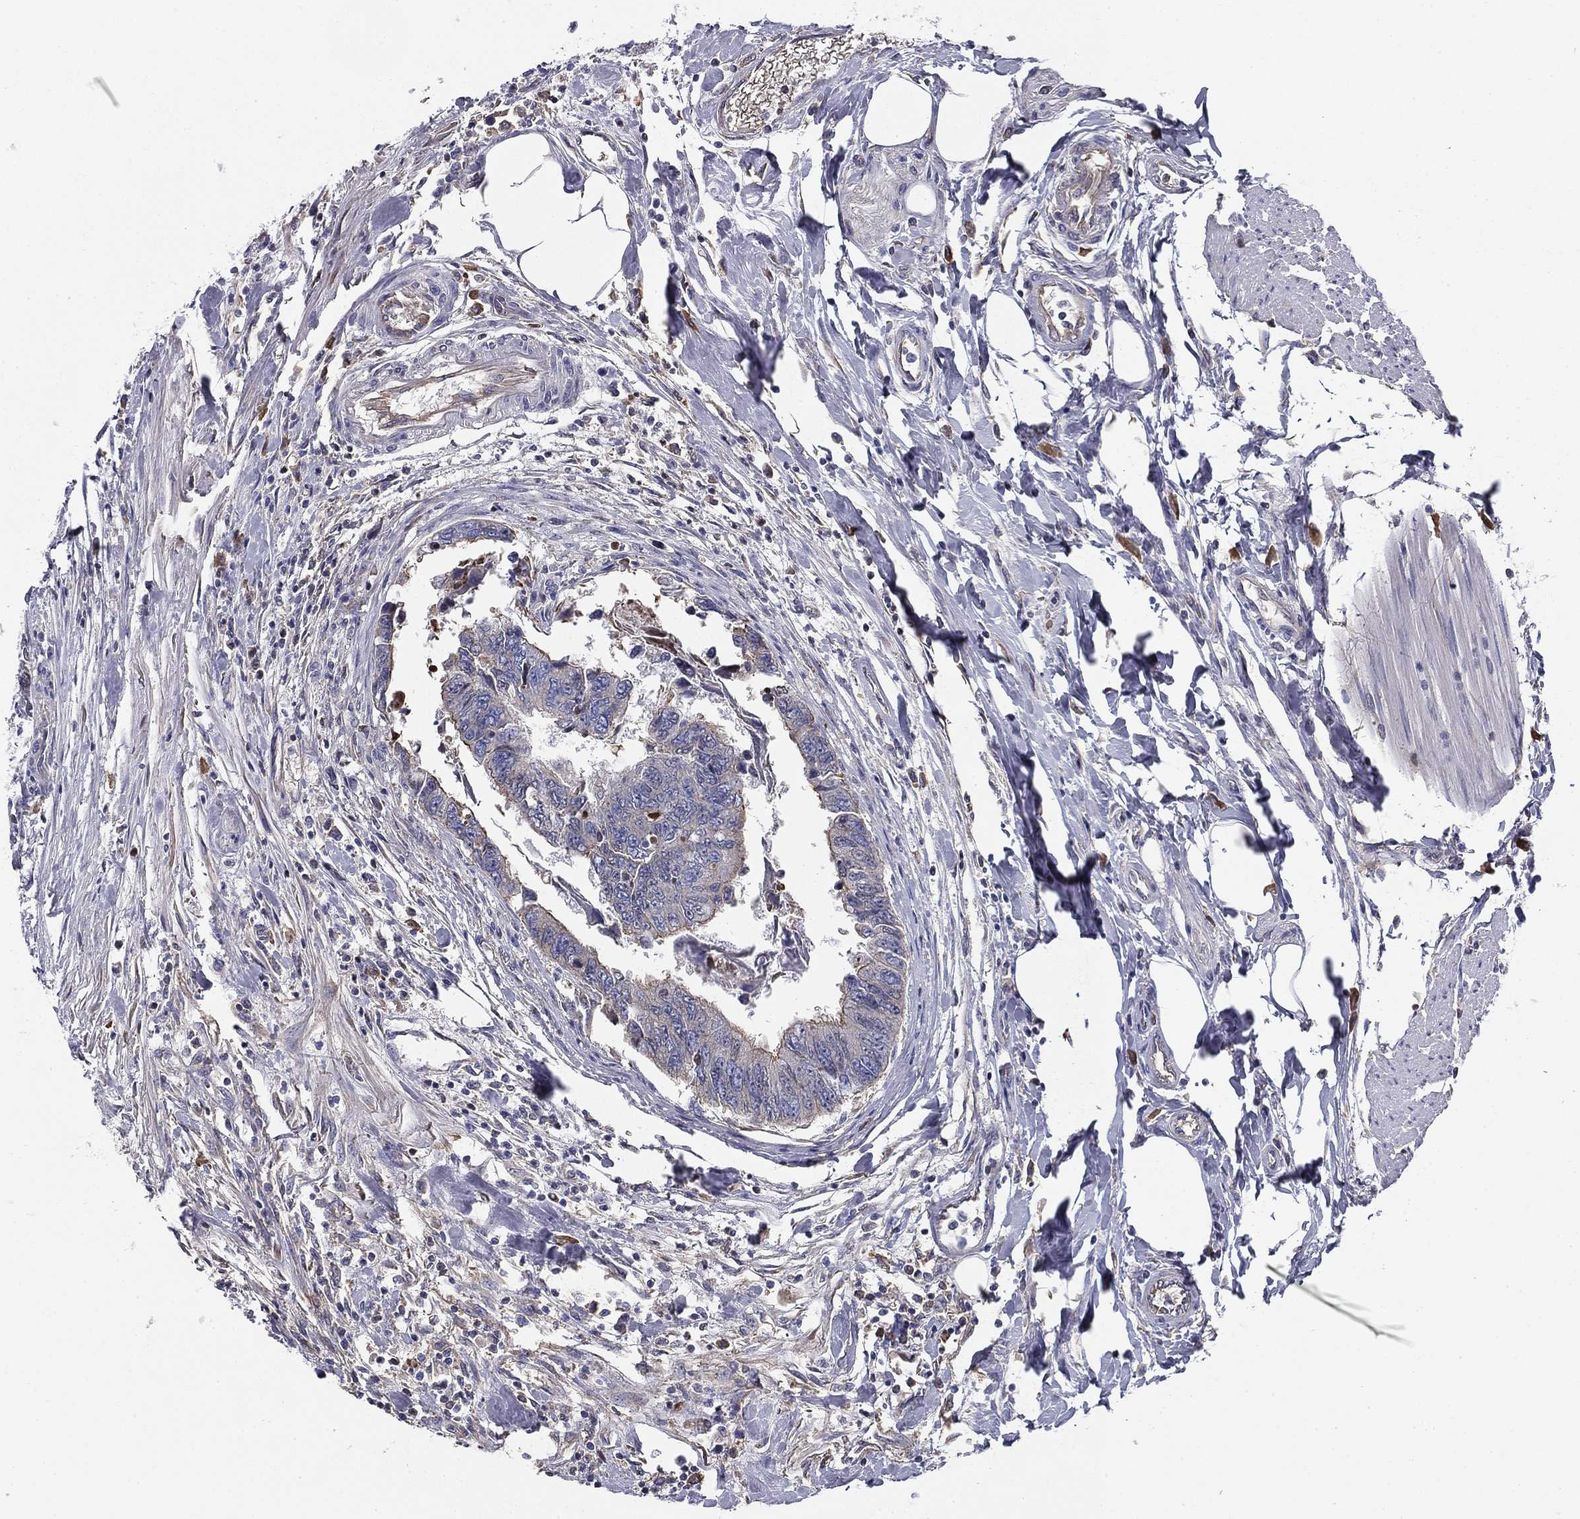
{"staining": {"intensity": "negative", "quantity": "none", "location": "none"}, "tissue": "colorectal cancer", "cell_type": "Tumor cells", "image_type": "cancer", "snomed": [{"axis": "morphology", "description": "Adenocarcinoma, NOS"}, {"axis": "topography", "description": "Colon"}], "caption": "IHC histopathology image of neoplastic tissue: human colorectal adenocarcinoma stained with DAB shows no significant protein staining in tumor cells.", "gene": "CPLX4", "patient": {"sex": "female", "age": 65}}